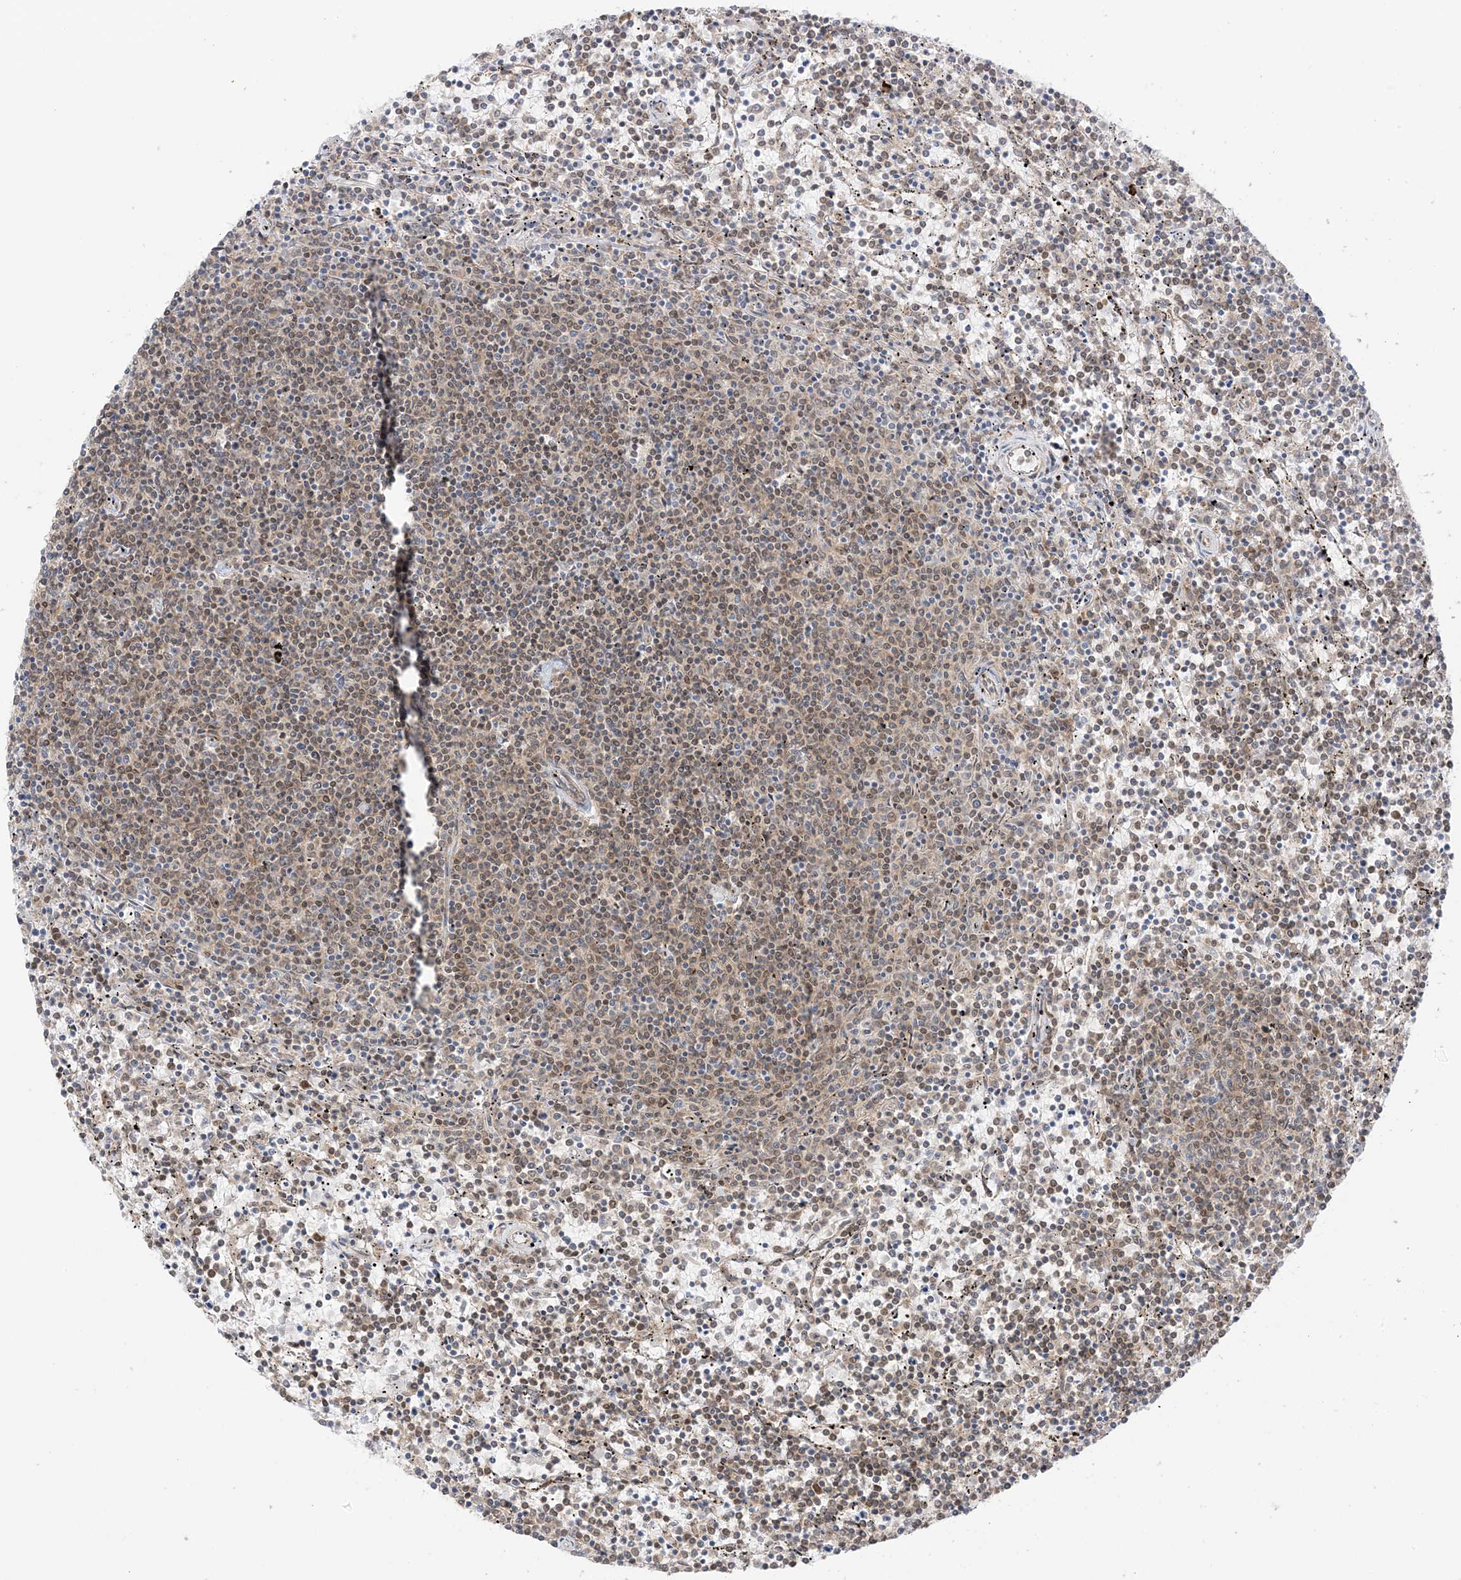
{"staining": {"intensity": "weak", "quantity": ">75%", "location": "cytoplasmic/membranous,nuclear"}, "tissue": "lymphoma", "cell_type": "Tumor cells", "image_type": "cancer", "snomed": [{"axis": "morphology", "description": "Malignant lymphoma, non-Hodgkin's type, Low grade"}, {"axis": "topography", "description": "Spleen"}], "caption": "A brown stain highlights weak cytoplasmic/membranous and nuclear staining of a protein in lymphoma tumor cells.", "gene": "UBE2E2", "patient": {"sex": "female", "age": 50}}